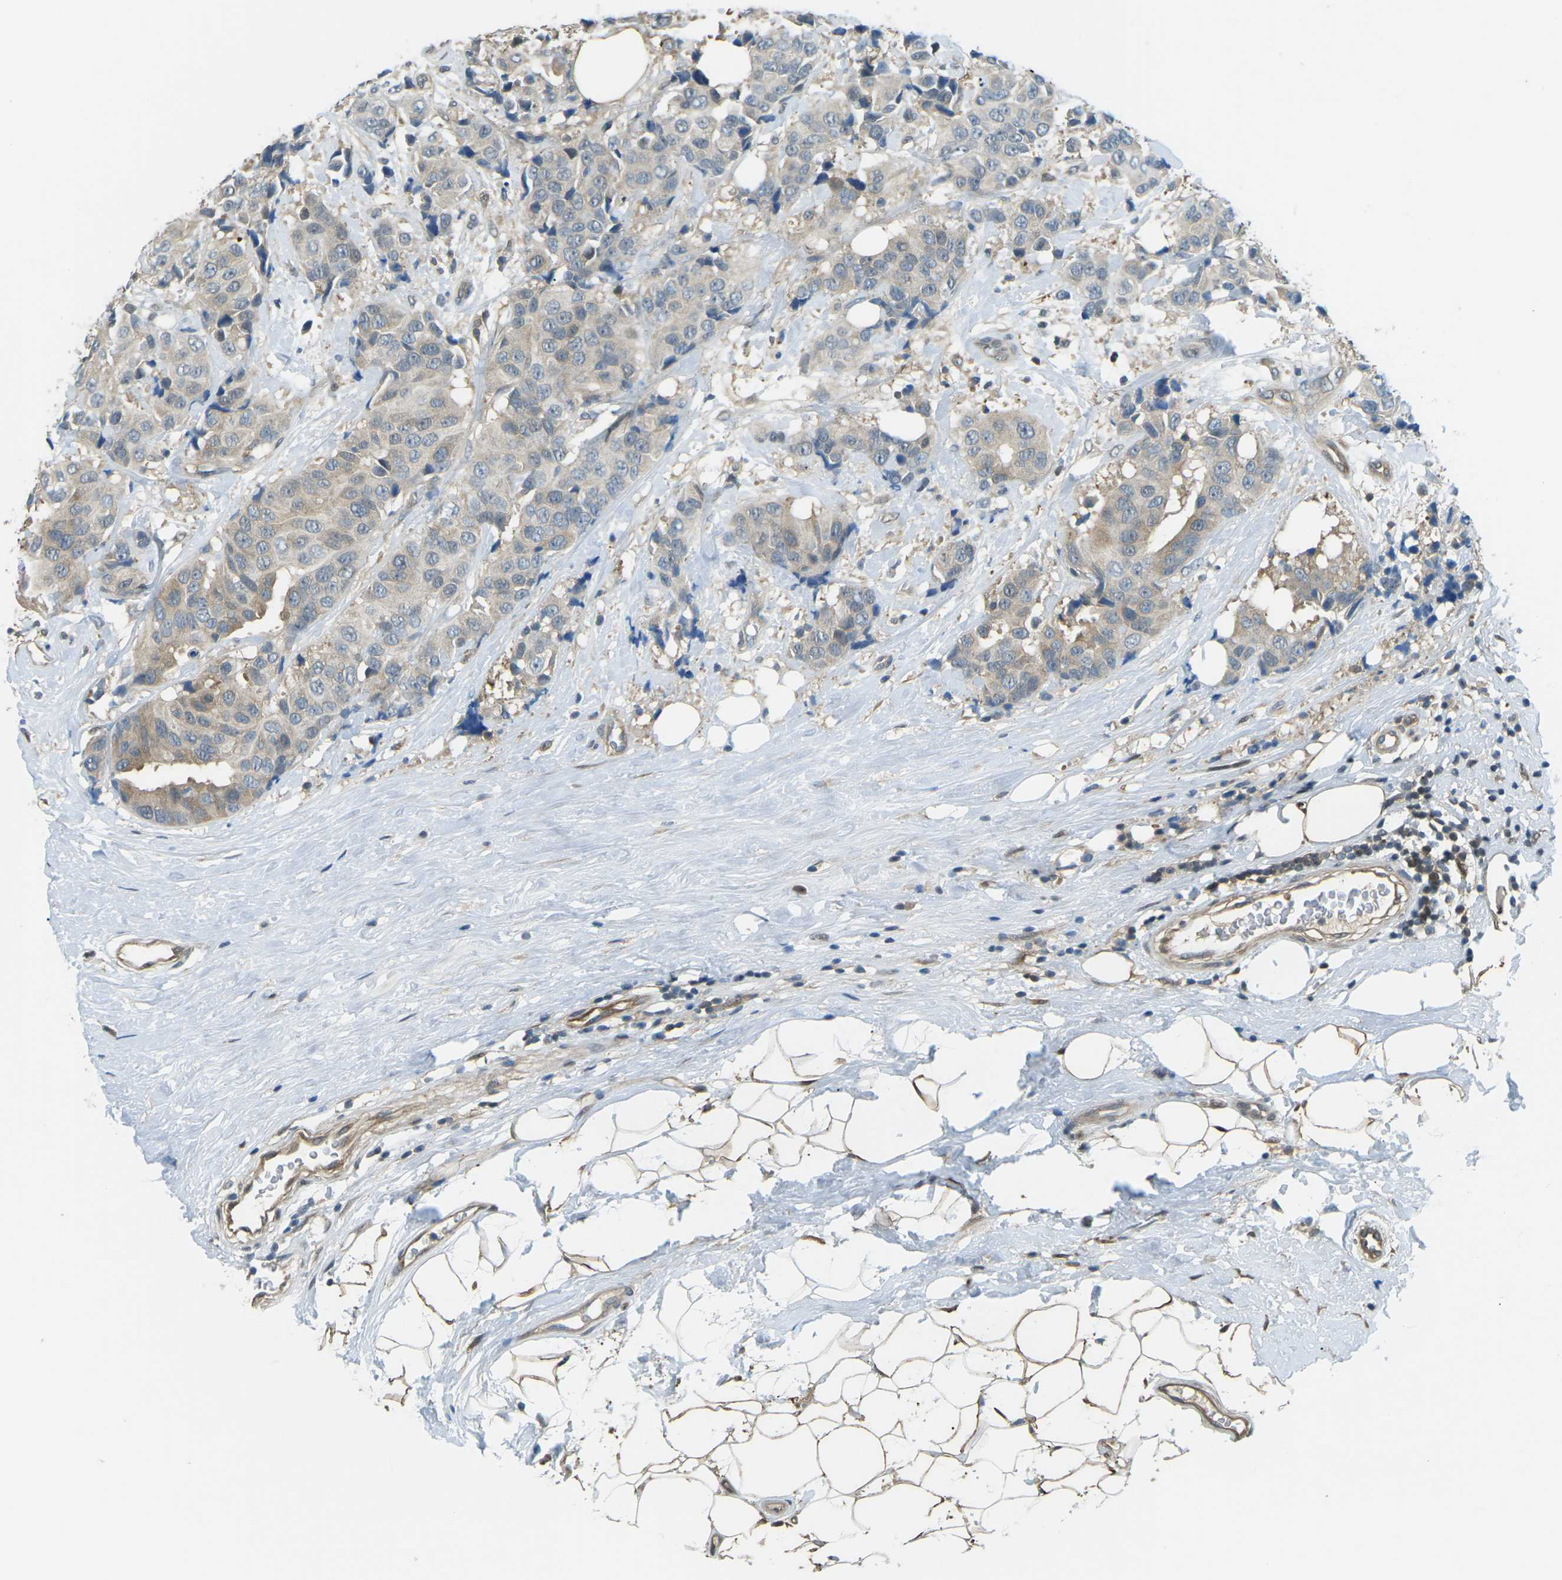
{"staining": {"intensity": "weak", "quantity": ">75%", "location": "cytoplasmic/membranous"}, "tissue": "breast cancer", "cell_type": "Tumor cells", "image_type": "cancer", "snomed": [{"axis": "morphology", "description": "Normal tissue, NOS"}, {"axis": "morphology", "description": "Duct carcinoma"}, {"axis": "topography", "description": "Breast"}], "caption": "IHC histopathology image of human breast cancer (intraductal carcinoma) stained for a protein (brown), which exhibits low levels of weak cytoplasmic/membranous expression in about >75% of tumor cells.", "gene": "PIEZO2", "patient": {"sex": "female", "age": 39}}